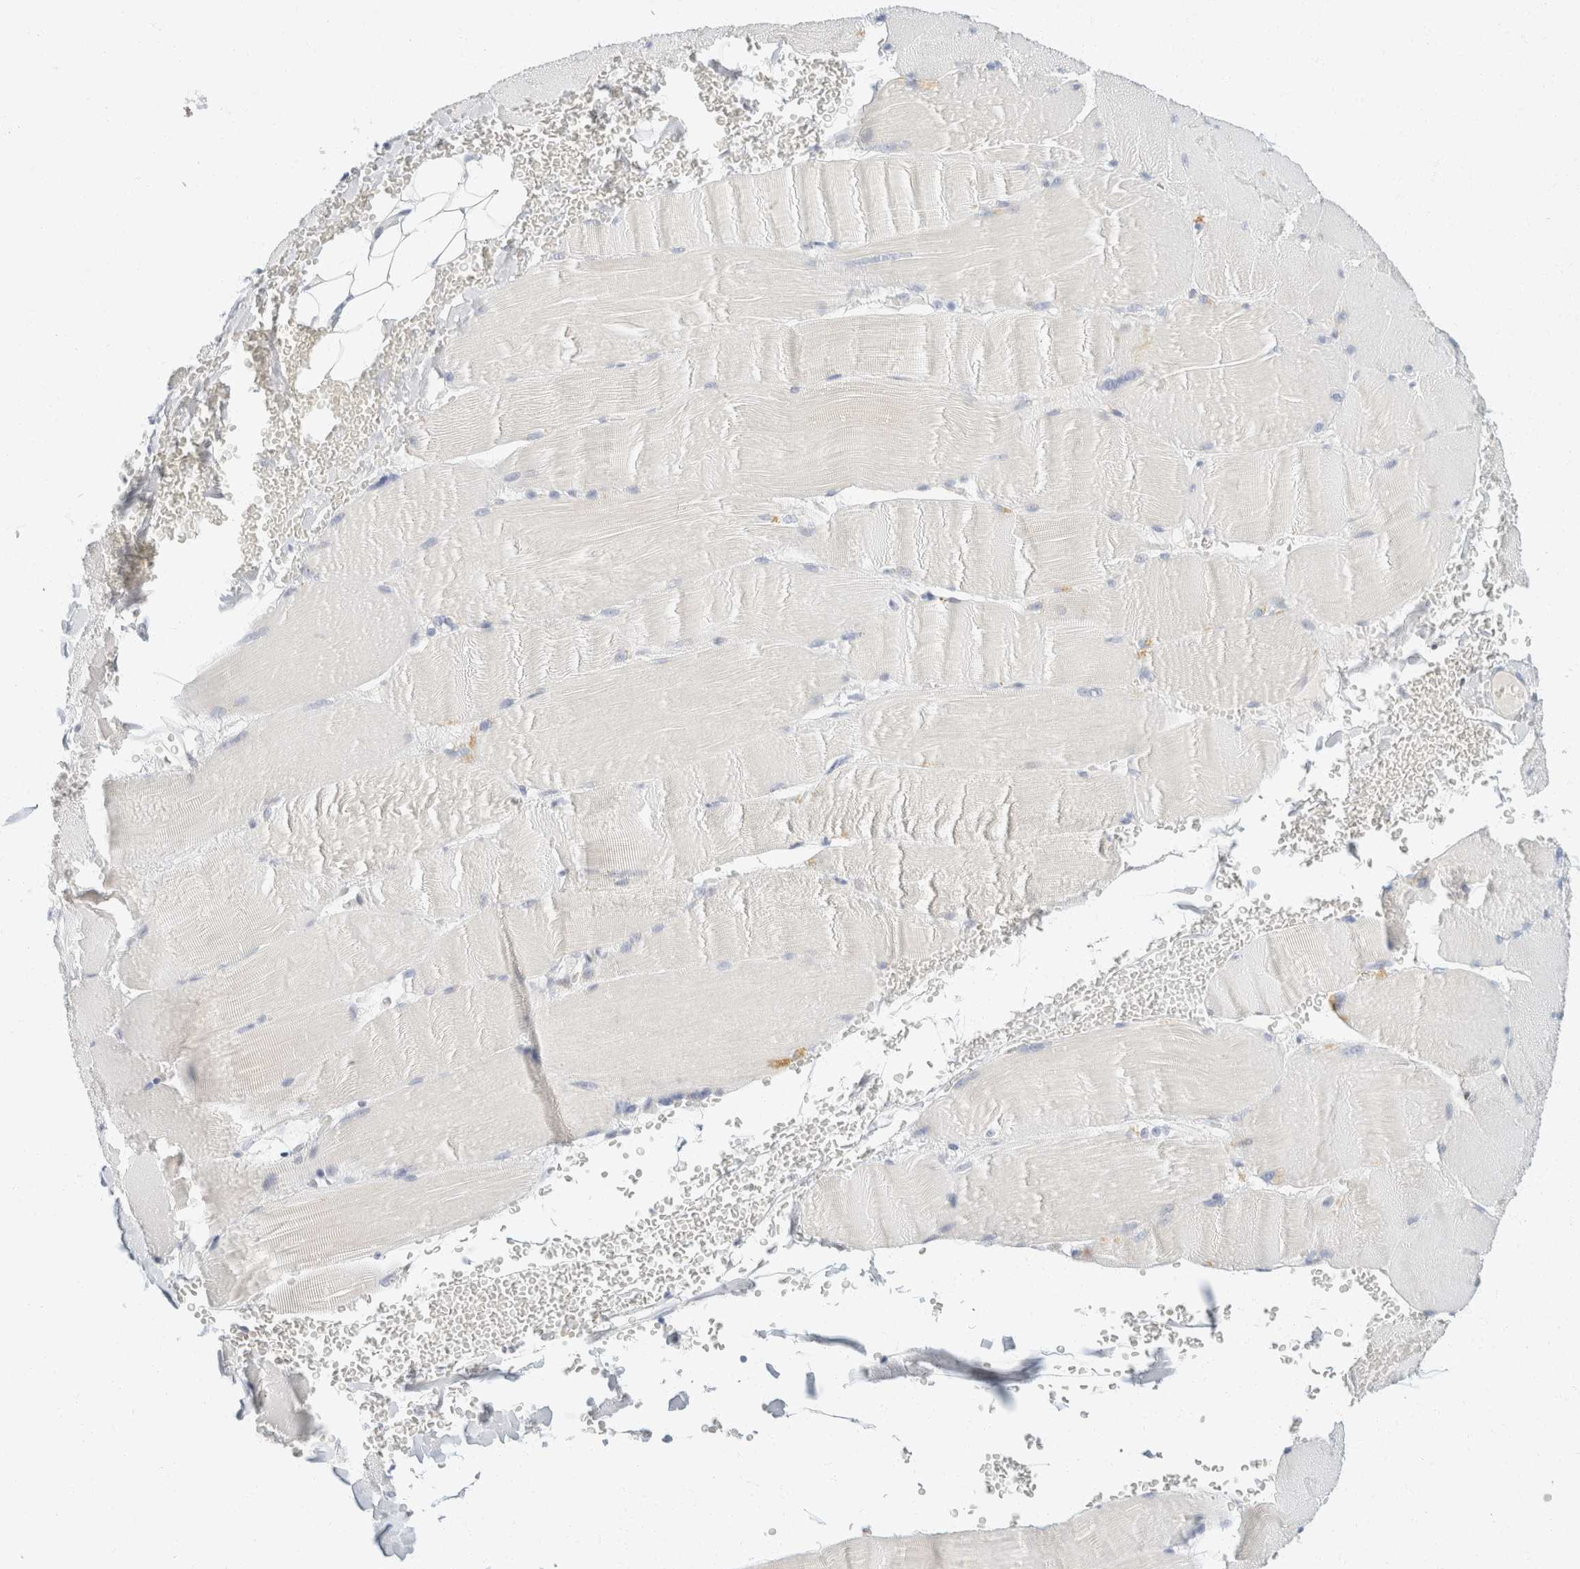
{"staining": {"intensity": "negative", "quantity": "none", "location": "none"}, "tissue": "skeletal muscle", "cell_type": "Myocytes", "image_type": "normal", "snomed": [{"axis": "morphology", "description": "Normal tissue, NOS"}, {"axis": "topography", "description": "Skin"}, {"axis": "topography", "description": "Skeletal muscle"}], "caption": "Human skeletal muscle stained for a protein using immunohistochemistry demonstrates no positivity in myocytes.", "gene": "KRT20", "patient": {"sex": "male", "age": 83}}